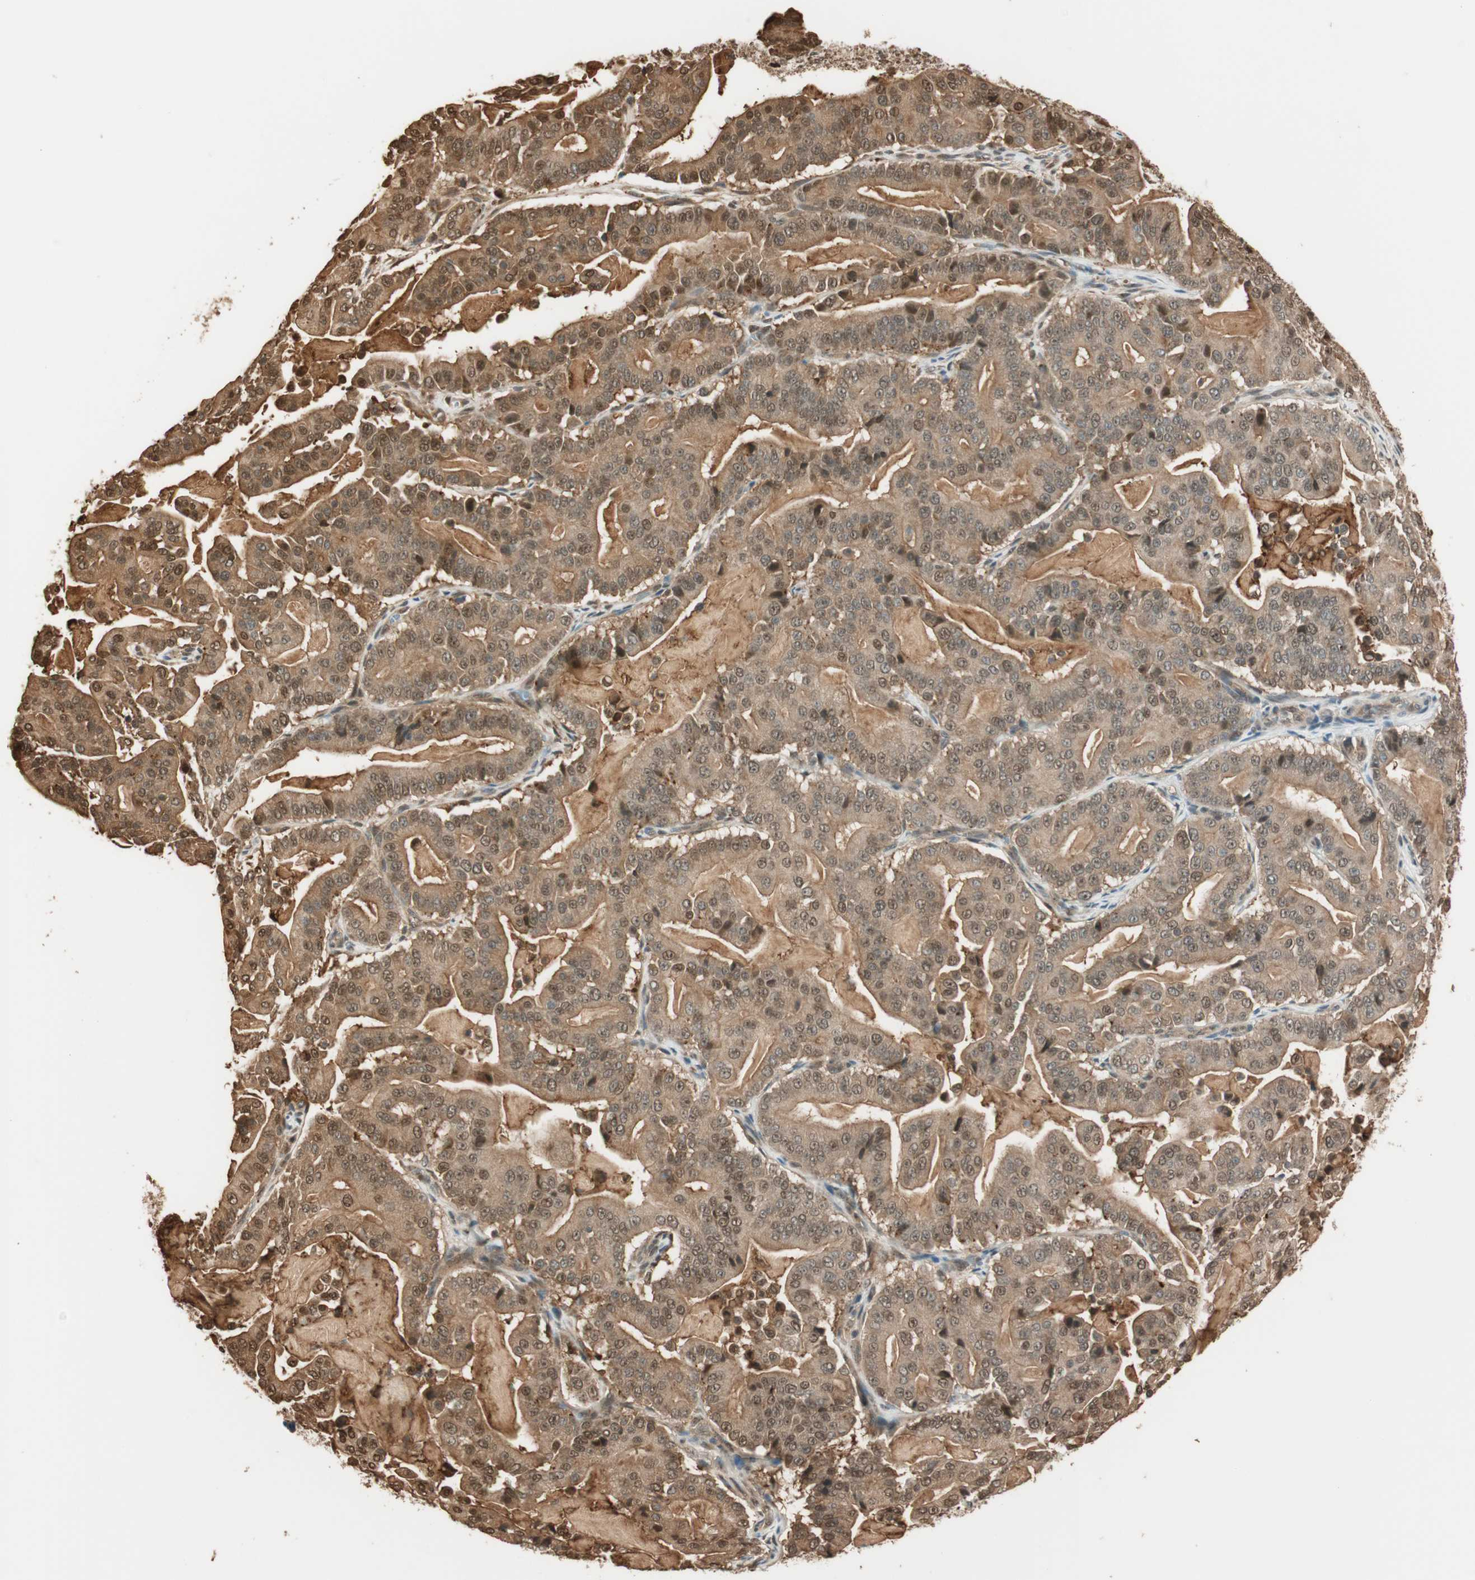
{"staining": {"intensity": "strong", "quantity": ">75%", "location": "cytoplasmic/membranous,nuclear"}, "tissue": "pancreatic cancer", "cell_type": "Tumor cells", "image_type": "cancer", "snomed": [{"axis": "morphology", "description": "Adenocarcinoma, NOS"}, {"axis": "topography", "description": "Pancreas"}], "caption": "Immunohistochemistry (IHC) photomicrograph of neoplastic tissue: human pancreatic cancer stained using immunohistochemistry (IHC) demonstrates high levels of strong protein expression localized specifically in the cytoplasmic/membranous and nuclear of tumor cells, appearing as a cytoplasmic/membranous and nuclear brown color.", "gene": "ZNF443", "patient": {"sex": "male", "age": 63}}